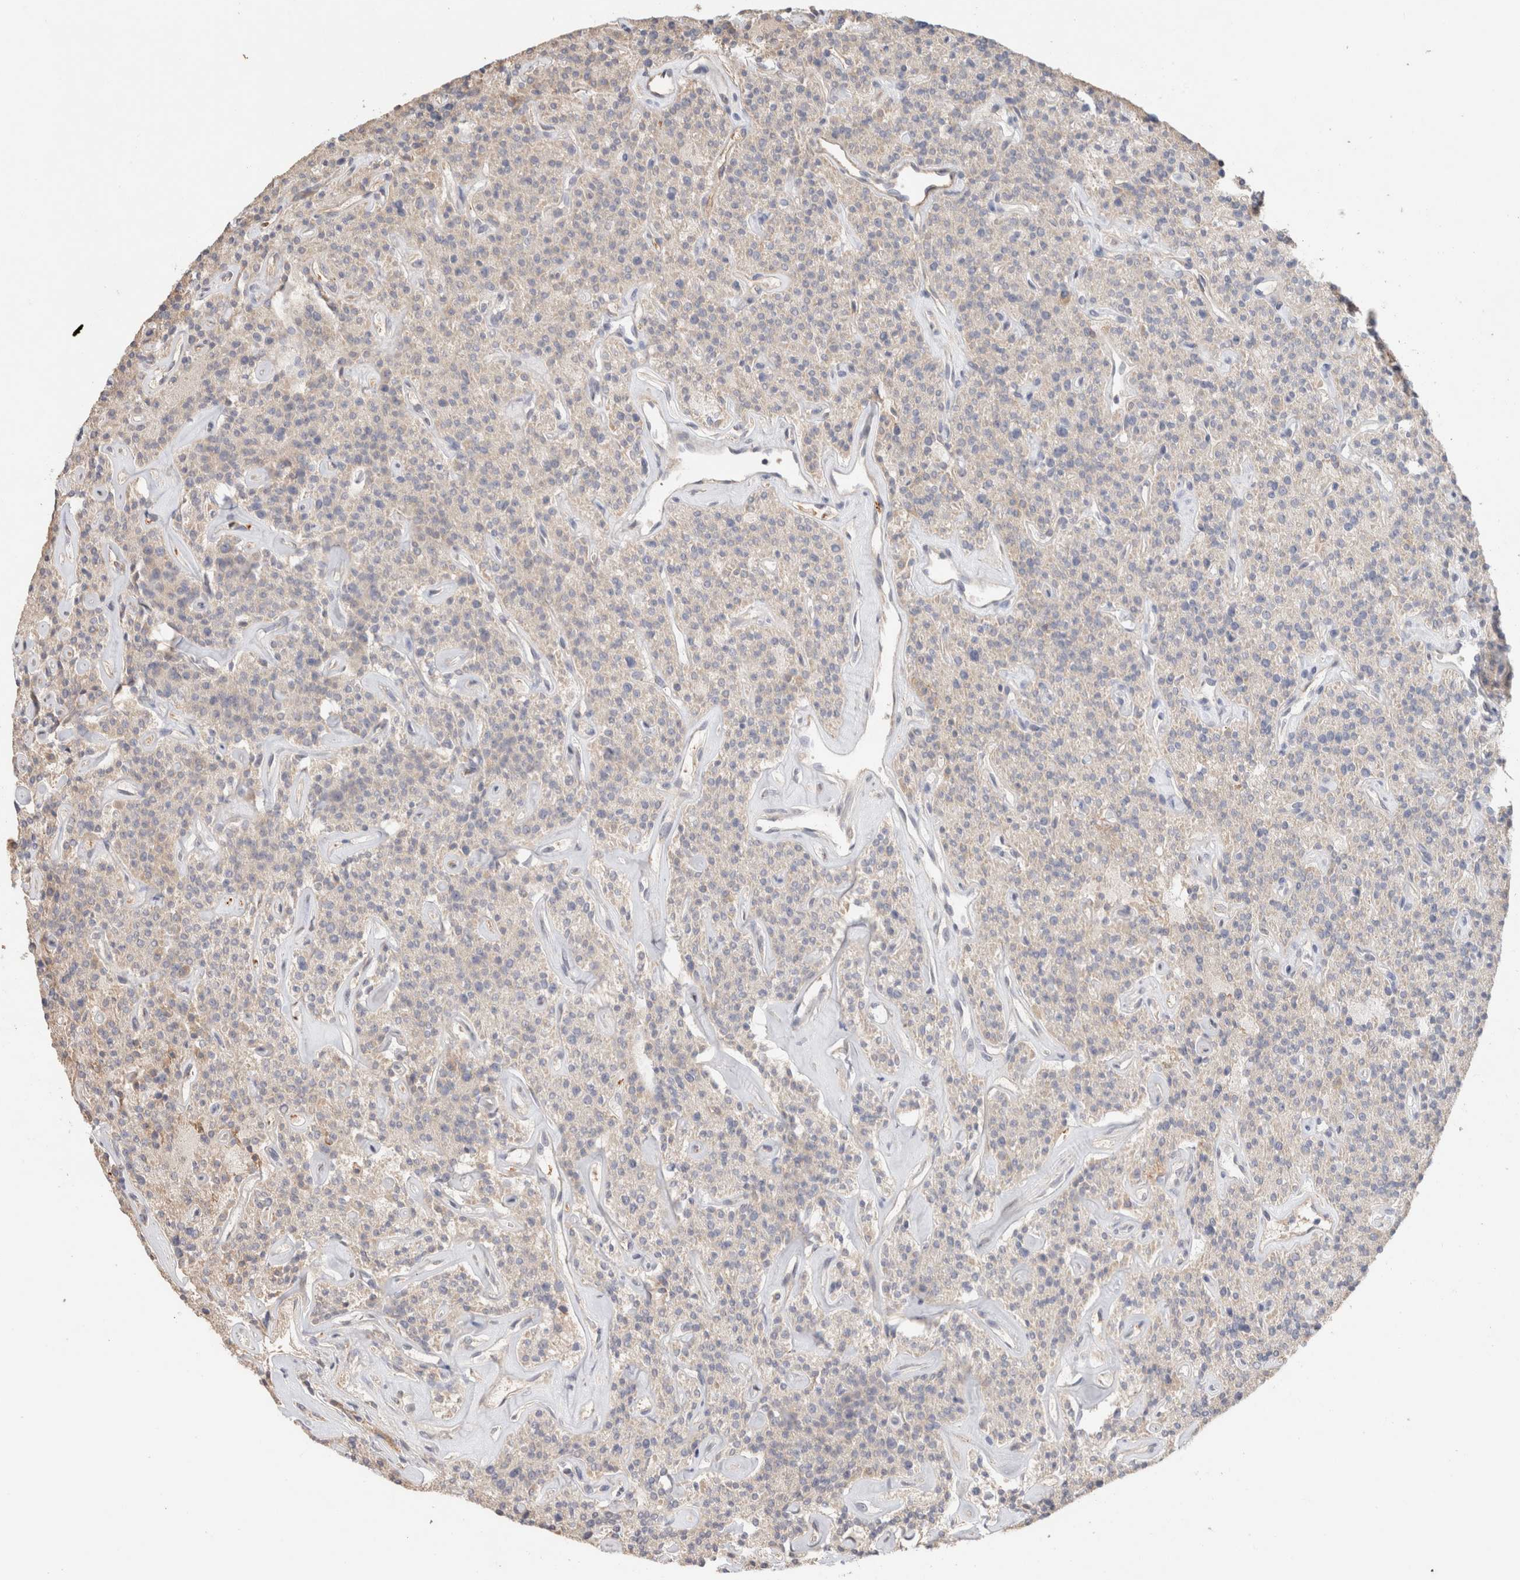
{"staining": {"intensity": "negative", "quantity": "none", "location": "none"}, "tissue": "parathyroid gland", "cell_type": "Glandular cells", "image_type": "normal", "snomed": [{"axis": "morphology", "description": "Normal tissue, NOS"}, {"axis": "topography", "description": "Parathyroid gland"}], "caption": "Protein analysis of unremarkable parathyroid gland exhibits no significant staining in glandular cells. (DAB immunohistochemistry visualized using brightfield microscopy, high magnification).", "gene": "PROS1", "patient": {"sex": "male", "age": 46}}